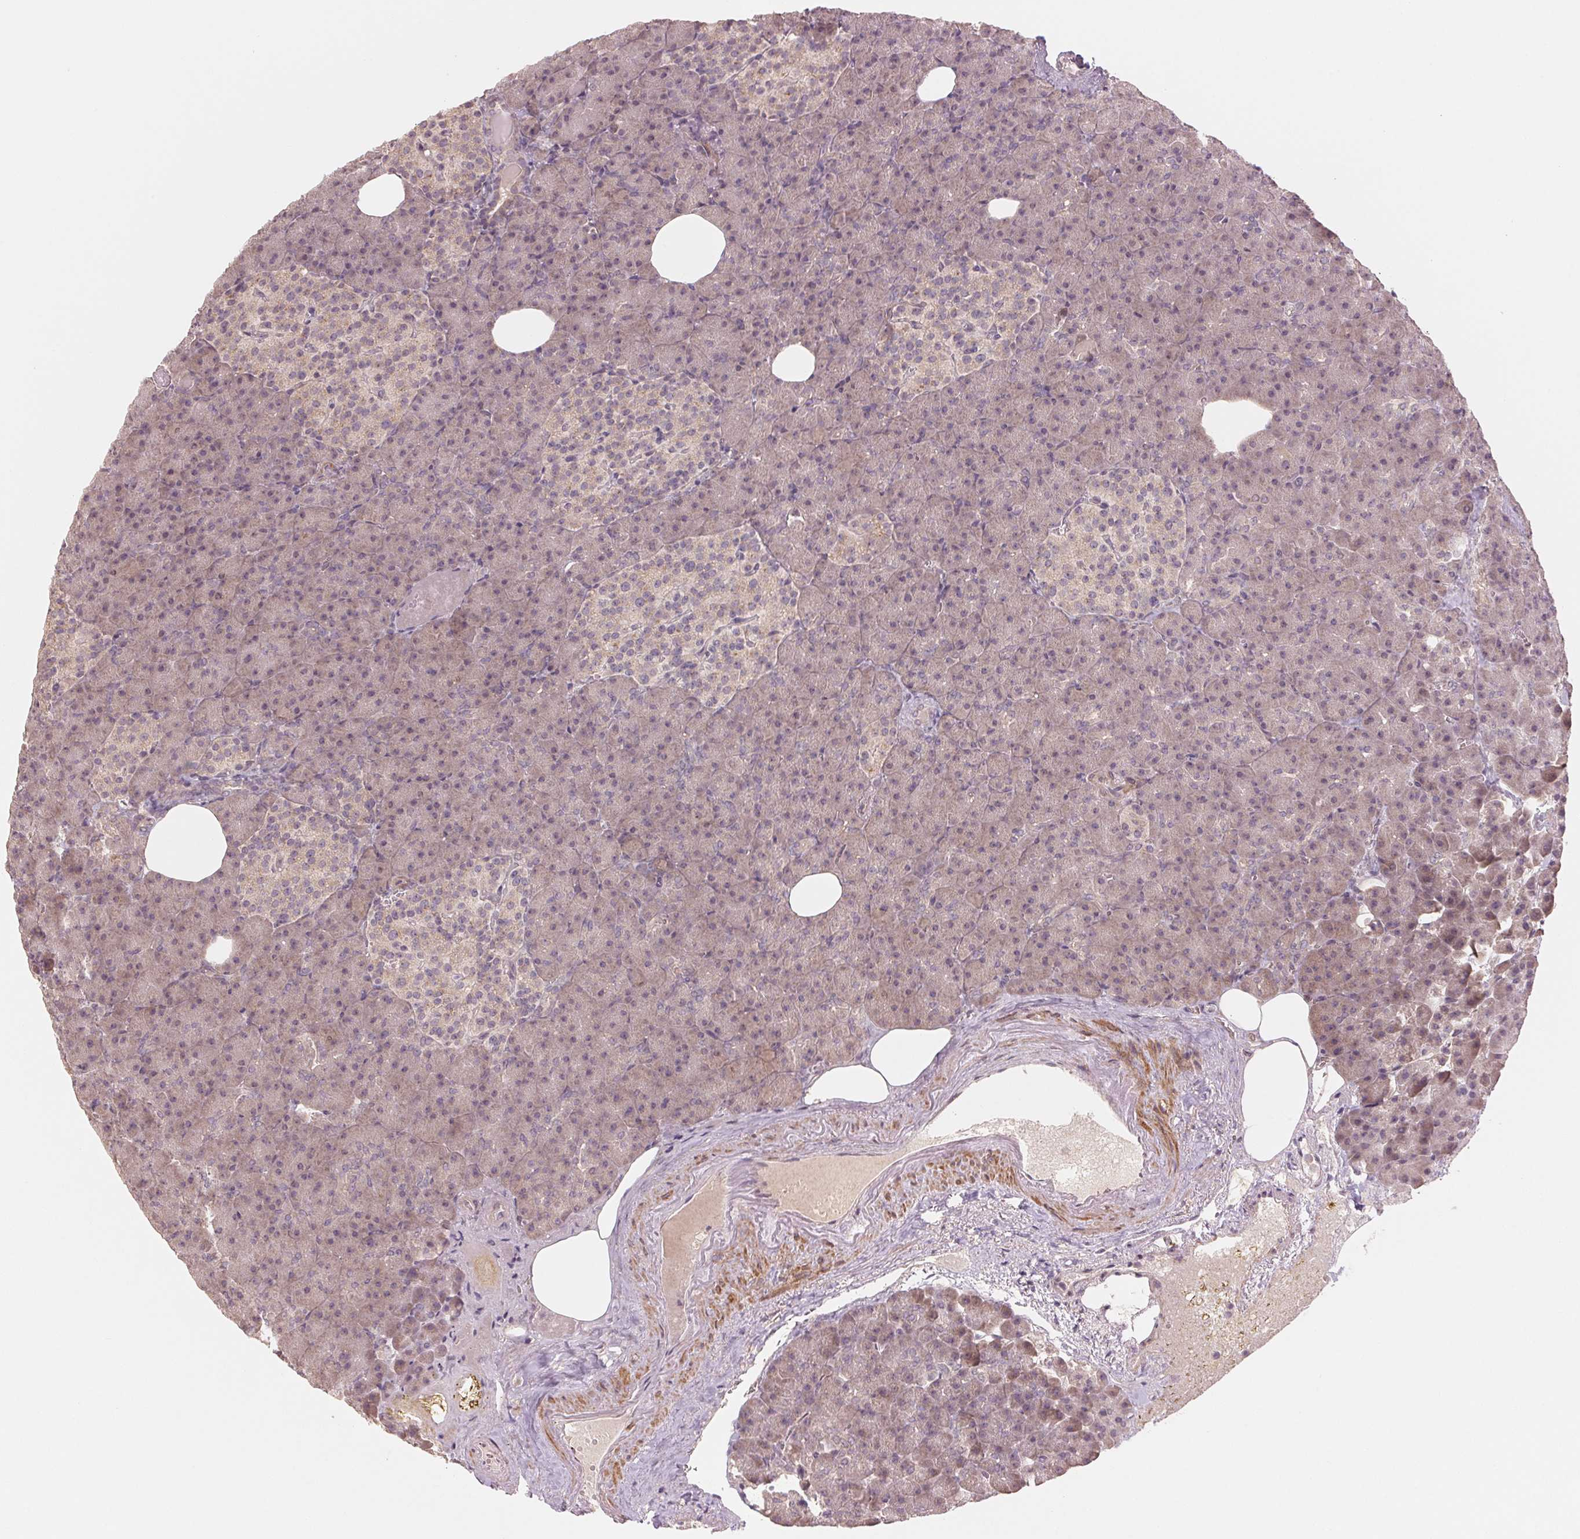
{"staining": {"intensity": "weak", "quantity": "<25%", "location": "cytoplasmic/membranous"}, "tissue": "pancreas", "cell_type": "Exocrine glandular cells", "image_type": "normal", "snomed": [{"axis": "morphology", "description": "Normal tissue, NOS"}, {"axis": "topography", "description": "Pancreas"}], "caption": "Unremarkable pancreas was stained to show a protein in brown. There is no significant positivity in exocrine glandular cells. The staining is performed using DAB (3,3'-diaminobenzidine) brown chromogen with nuclei counter-stained in using hematoxylin.", "gene": "PPIAL4A", "patient": {"sex": "female", "age": 74}}